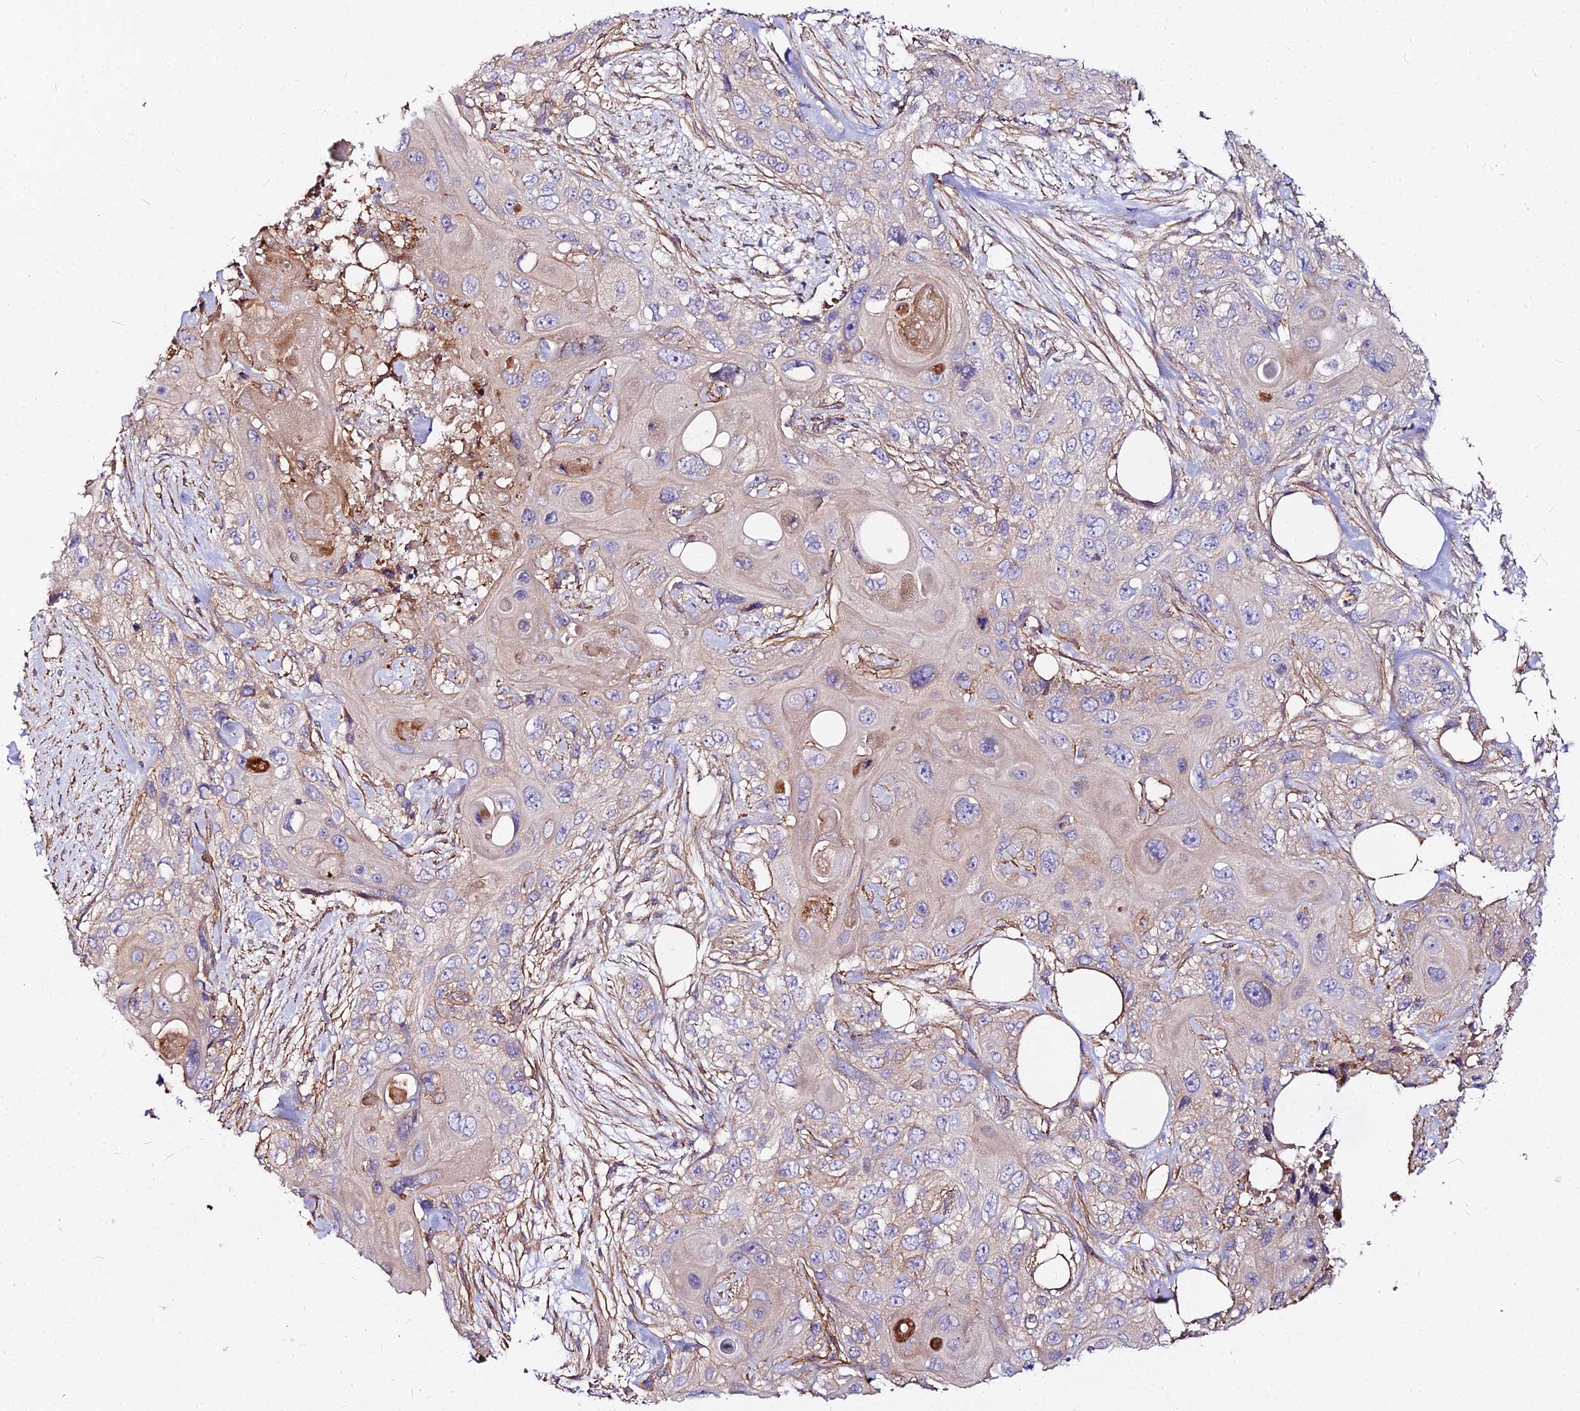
{"staining": {"intensity": "negative", "quantity": "none", "location": "none"}, "tissue": "skin cancer", "cell_type": "Tumor cells", "image_type": "cancer", "snomed": [{"axis": "morphology", "description": "Normal tissue, NOS"}, {"axis": "morphology", "description": "Squamous cell carcinoma, NOS"}, {"axis": "topography", "description": "Skin"}], "caption": "Immunohistochemical staining of skin squamous cell carcinoma reveals no significant staining in tumor cells.", "gene": "GLYAT", "patient": {"sex": "male", "age": 72}}